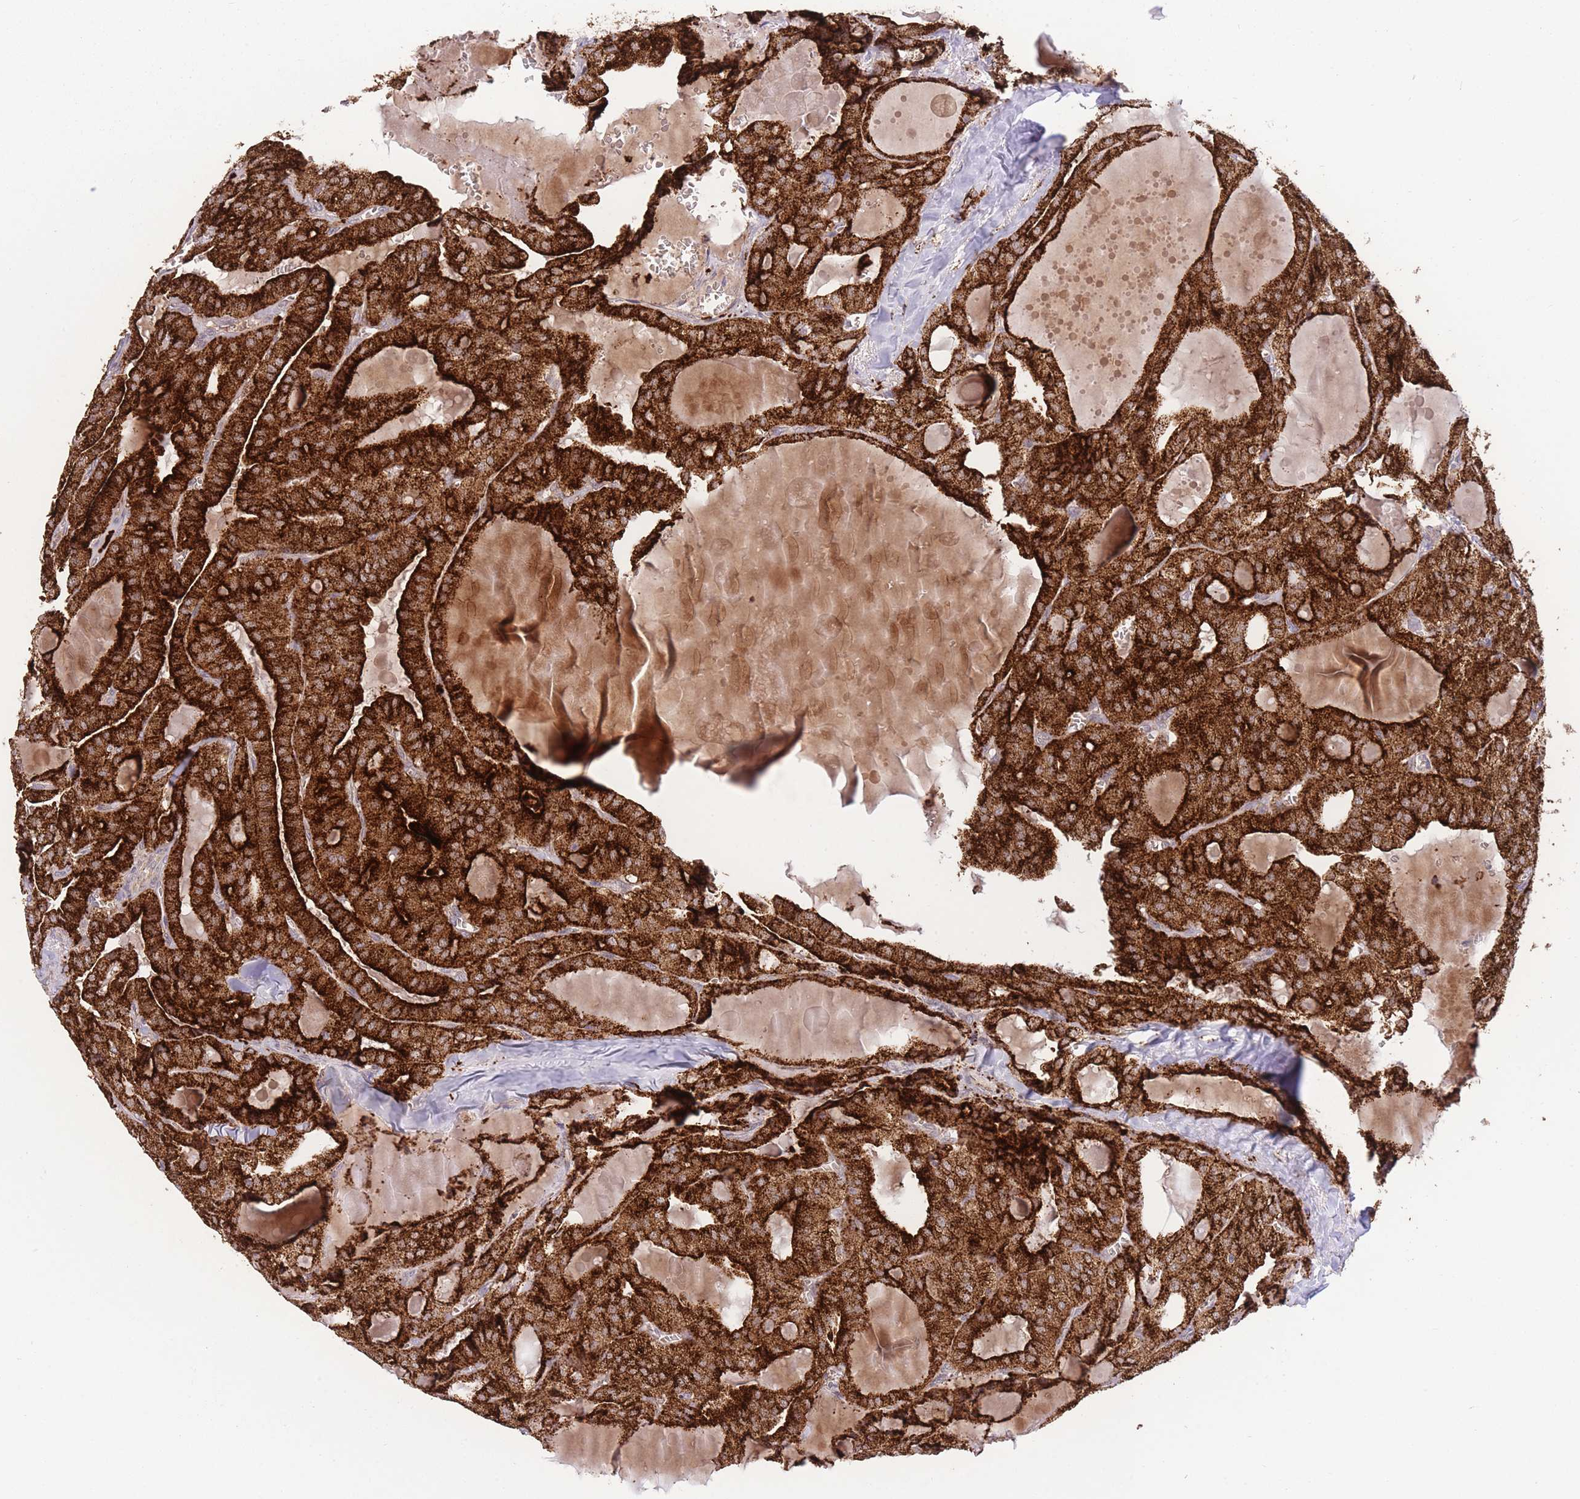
{"staining": {"intensity": "strong", "quantity": ">75%", "location": "cytoplasmic/membranous"}, "tissue": "thyroid cancer", "cell_type": "Tumor cells", "image_type": "cancer", "snomed": [{"axis": "morphology", "description": "Papillary adenocarcinoma, NOS"}, {"axis": "topography", "description": "Thyroid gland"}], "caption": "Immunohistochemical staining of papillary adenocarcinoma (thyroid) displays high levels of strong cytoplasmic/membranous staining in approximately >75% of tumor cells.", "gene": "POLR3F", "patient": {"sex": "male", "age": 52}}